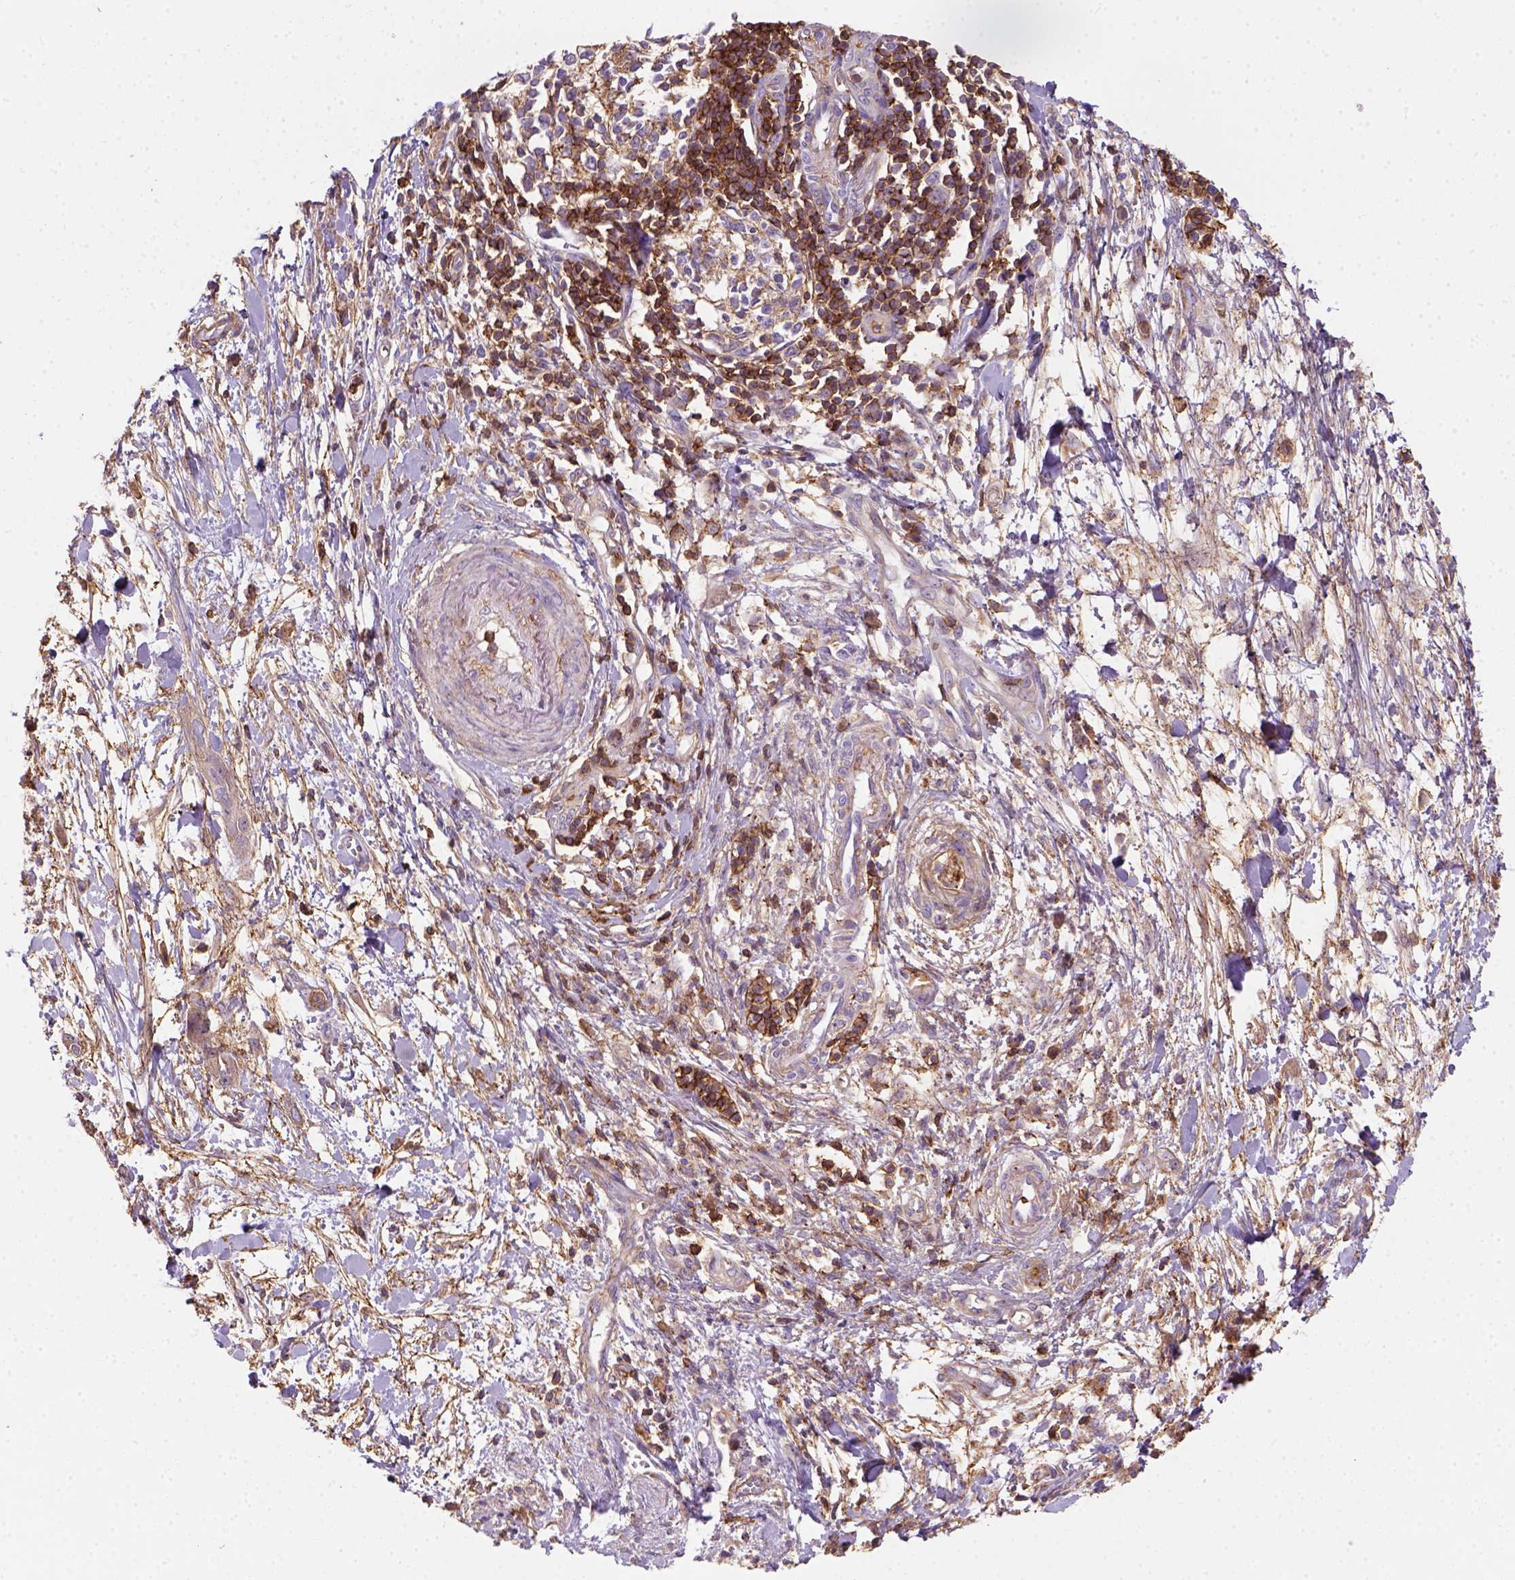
{"staining": {"intensity": "weak", "quantity": ">75%", "location": "cytoplasmic/membranous"}, "tissue": "pancreatic cancer", "cell_type": "Tumor cells", "image_type": "cancer", "snomed": [{"axis": "morphology", "description": "Normal tissue, NOS"}, {"axis": "morphology", "description": "Adenocarcinoma, NOS"}, {"axis": "topography", "description": "Lymph node"}, {"axis": "topography", "description": "Pancreas"}], "caption": "Protein expression by immunohistochemistry (IHC) exhibits weak cytoplasmic/membranous positivity in about >75% of tumor cells in pancreatic cancer.", "gene": "GPRC5D", "patient": {"sex": "female", "age": 58}}